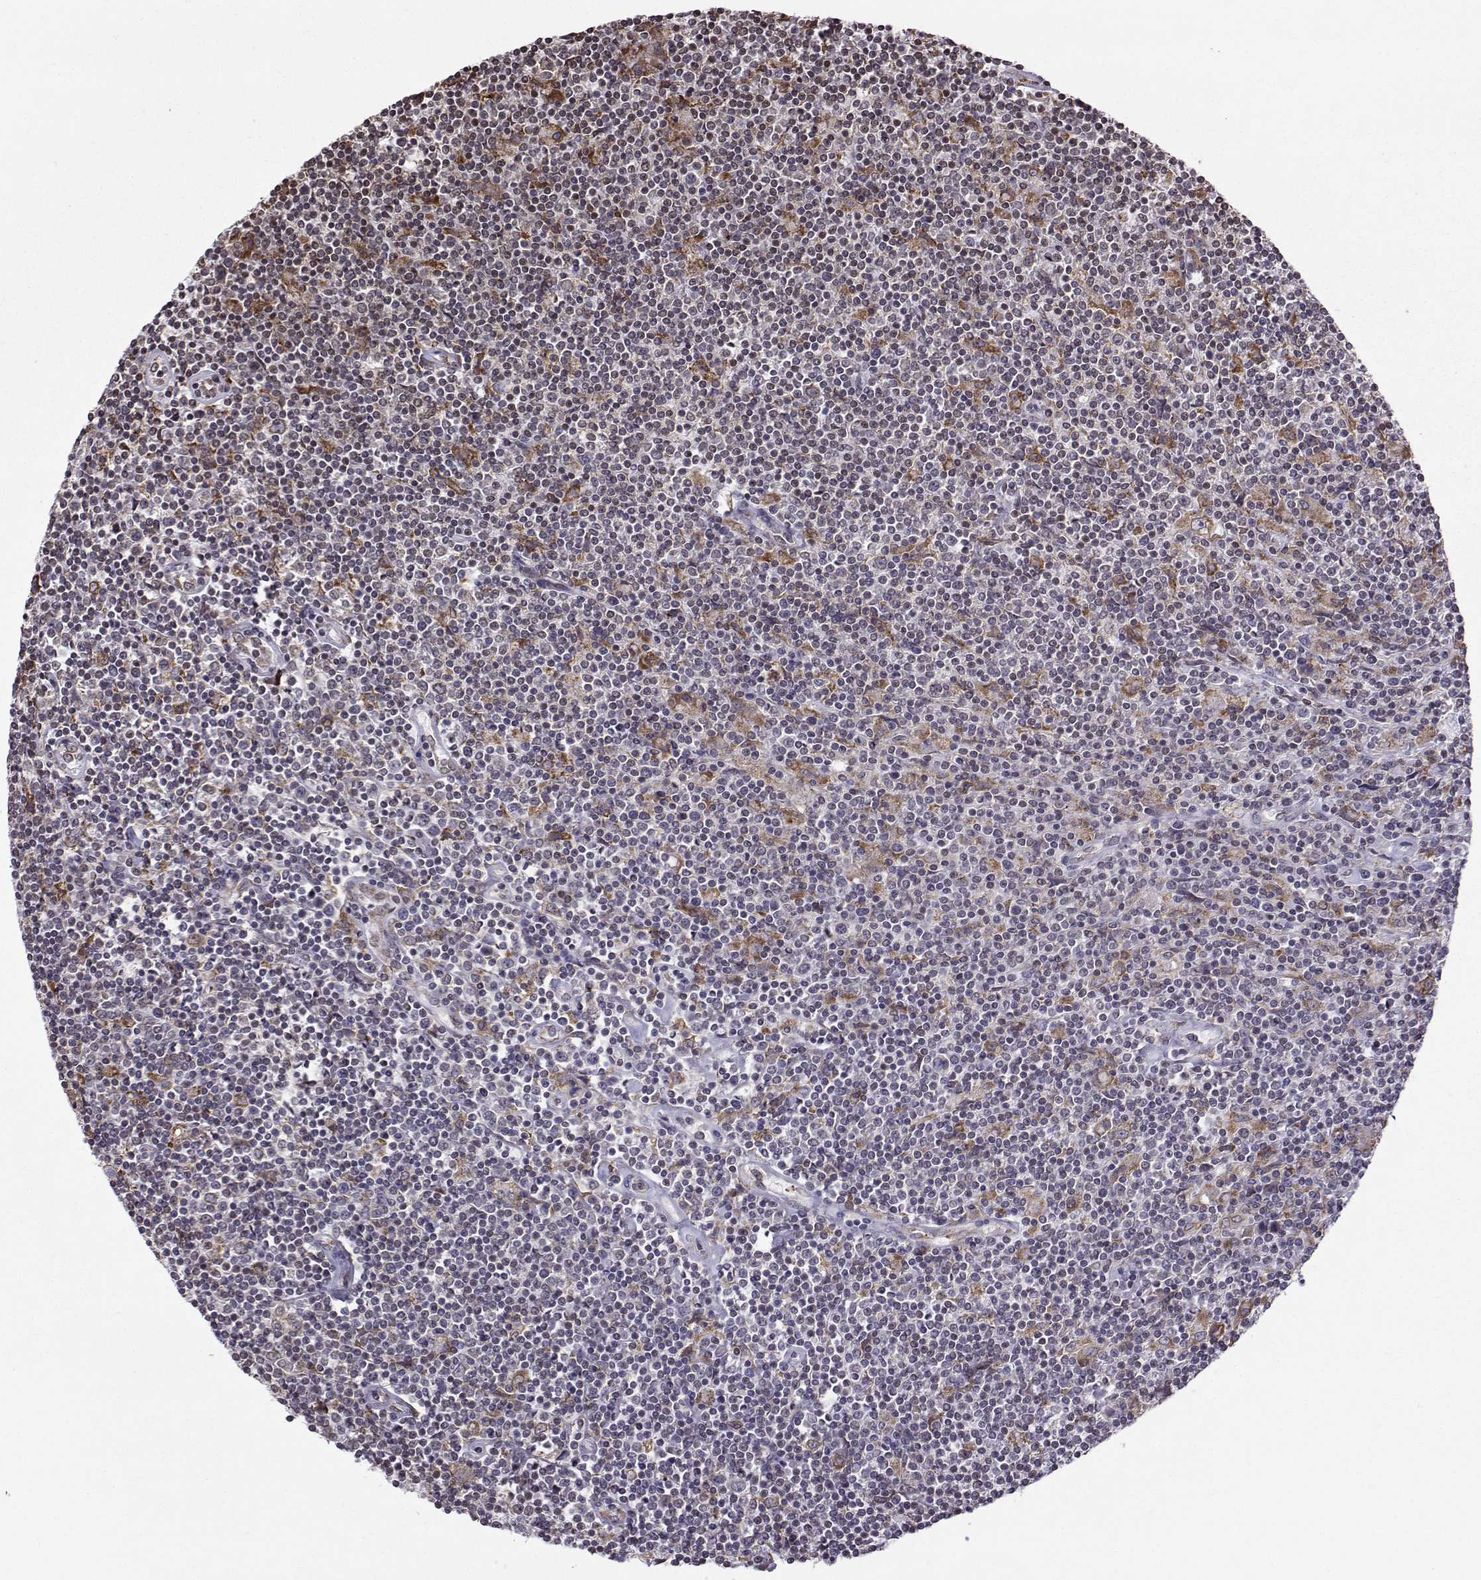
{"staining": {"intensity": "weak", "quantity": ">75%", "location": "cytoplasmic/membranous"}, "tissue": "lymphoma", "cell_type": "Tumor cells", "image_type": "cancer", "snomed": [{"axis": "morphology", "description": "Hodgkin's disease, NOS"}, {"axis": "topography", "description": "Lymph node"}], "caption": "Weak cytoplasmic/membranous staining is present in approximately >75% of tumor cells in Hodgkin's disease.", "gene": "EZH1", "patient": {"sex": "male", "age": 40}}